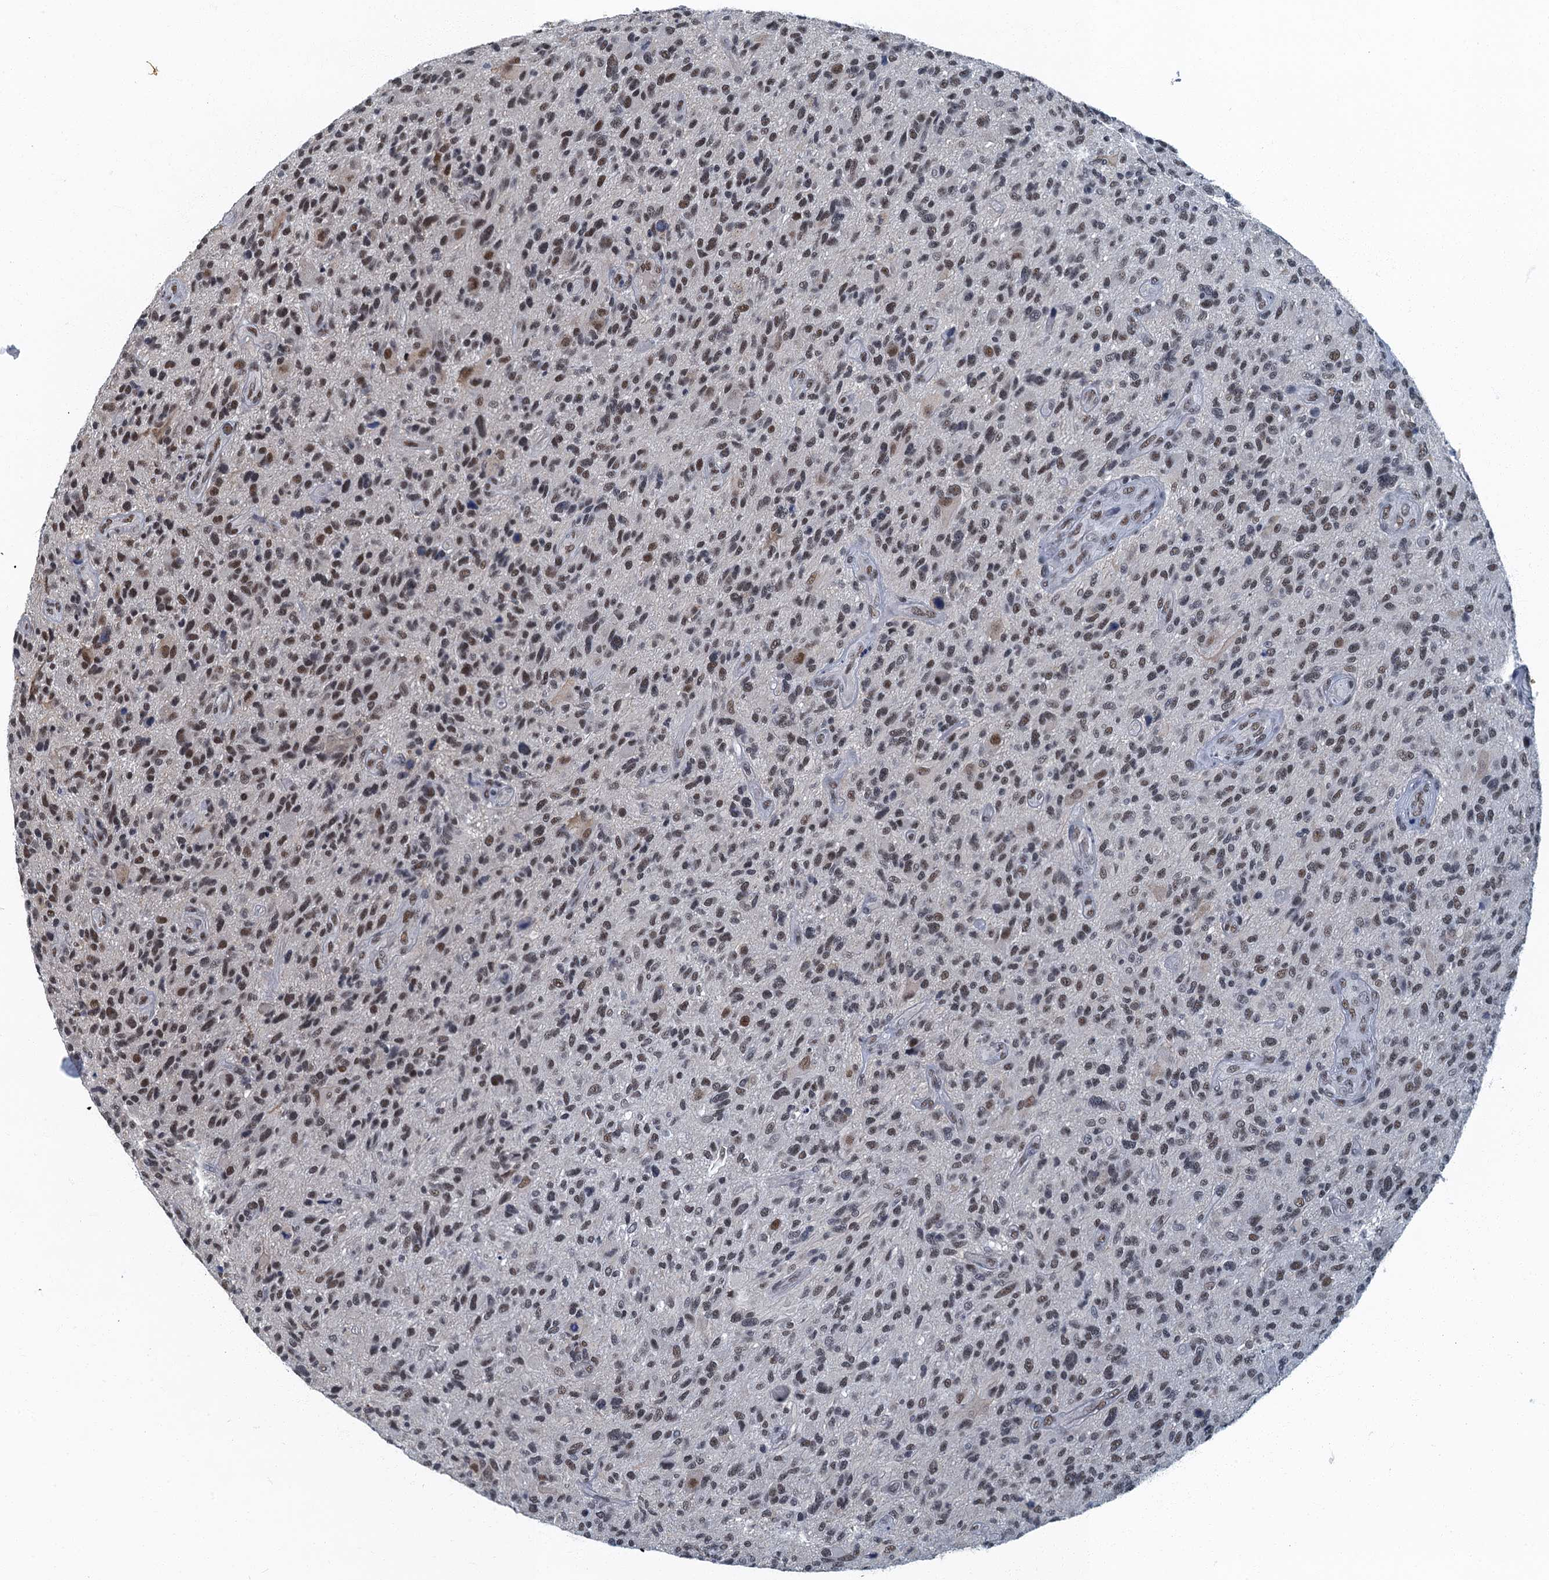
{"staining": {"intensity": "moderate", "quantity": ">75%", "location": "nuclear"}, "tissue": "glioma", "cell_type": "Tumor cells", "image_type": "cancer", "snomed": [{"axis": "morphology", "description": "Glioma, malignant, High grade"}, {"axis": "topography", "description": "Brain"}], "caption": "This is an image of IHC staining of glioma, which shows moderate positivity in the nuclear of tumor cells.", "gene": "GADL1", "patient": {"sex": "male", "age": 47}}